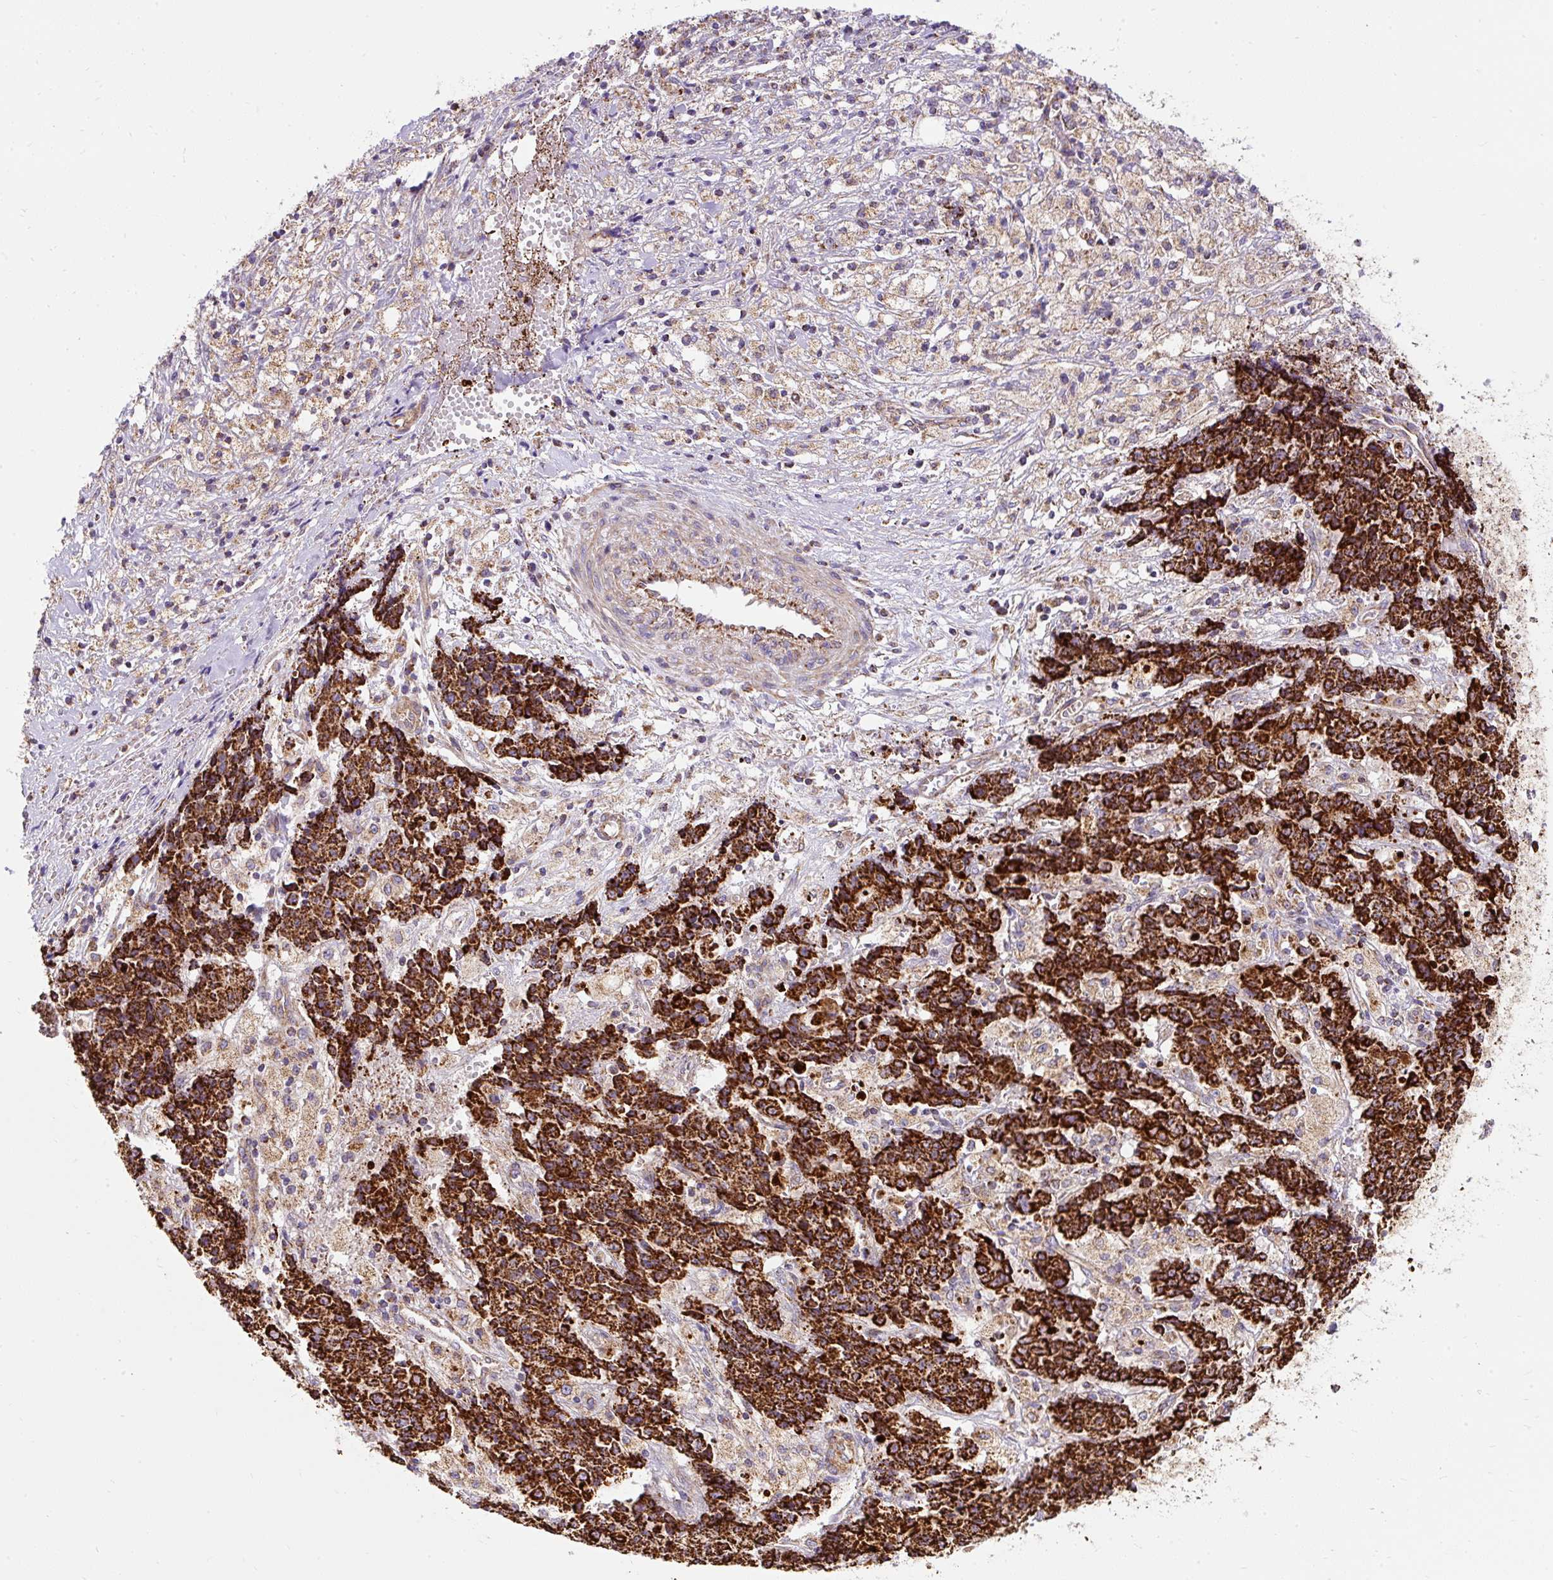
{"staining": {"intensity": "strong", "quantity": ">75%", "location": "cytoplasmic/membranous"}, "tissue": "ovarian cancer", "cell_type": "Tumor cells", "image_type": "cancer", "snomed": [{"axis": "morphology", "description": "Carcinoma, endometroid"}, {"axis": "topography", "description": "Ovary"}], "caption": "Immunohistochemical staining of ovarian cancer (endometroid carcinoma) shows high levels of strong cytoplasmic/membranous expression in about >75% of tumor cells.", "gene": "CEP290", "patient": {"sex": "female", "age": 42}}